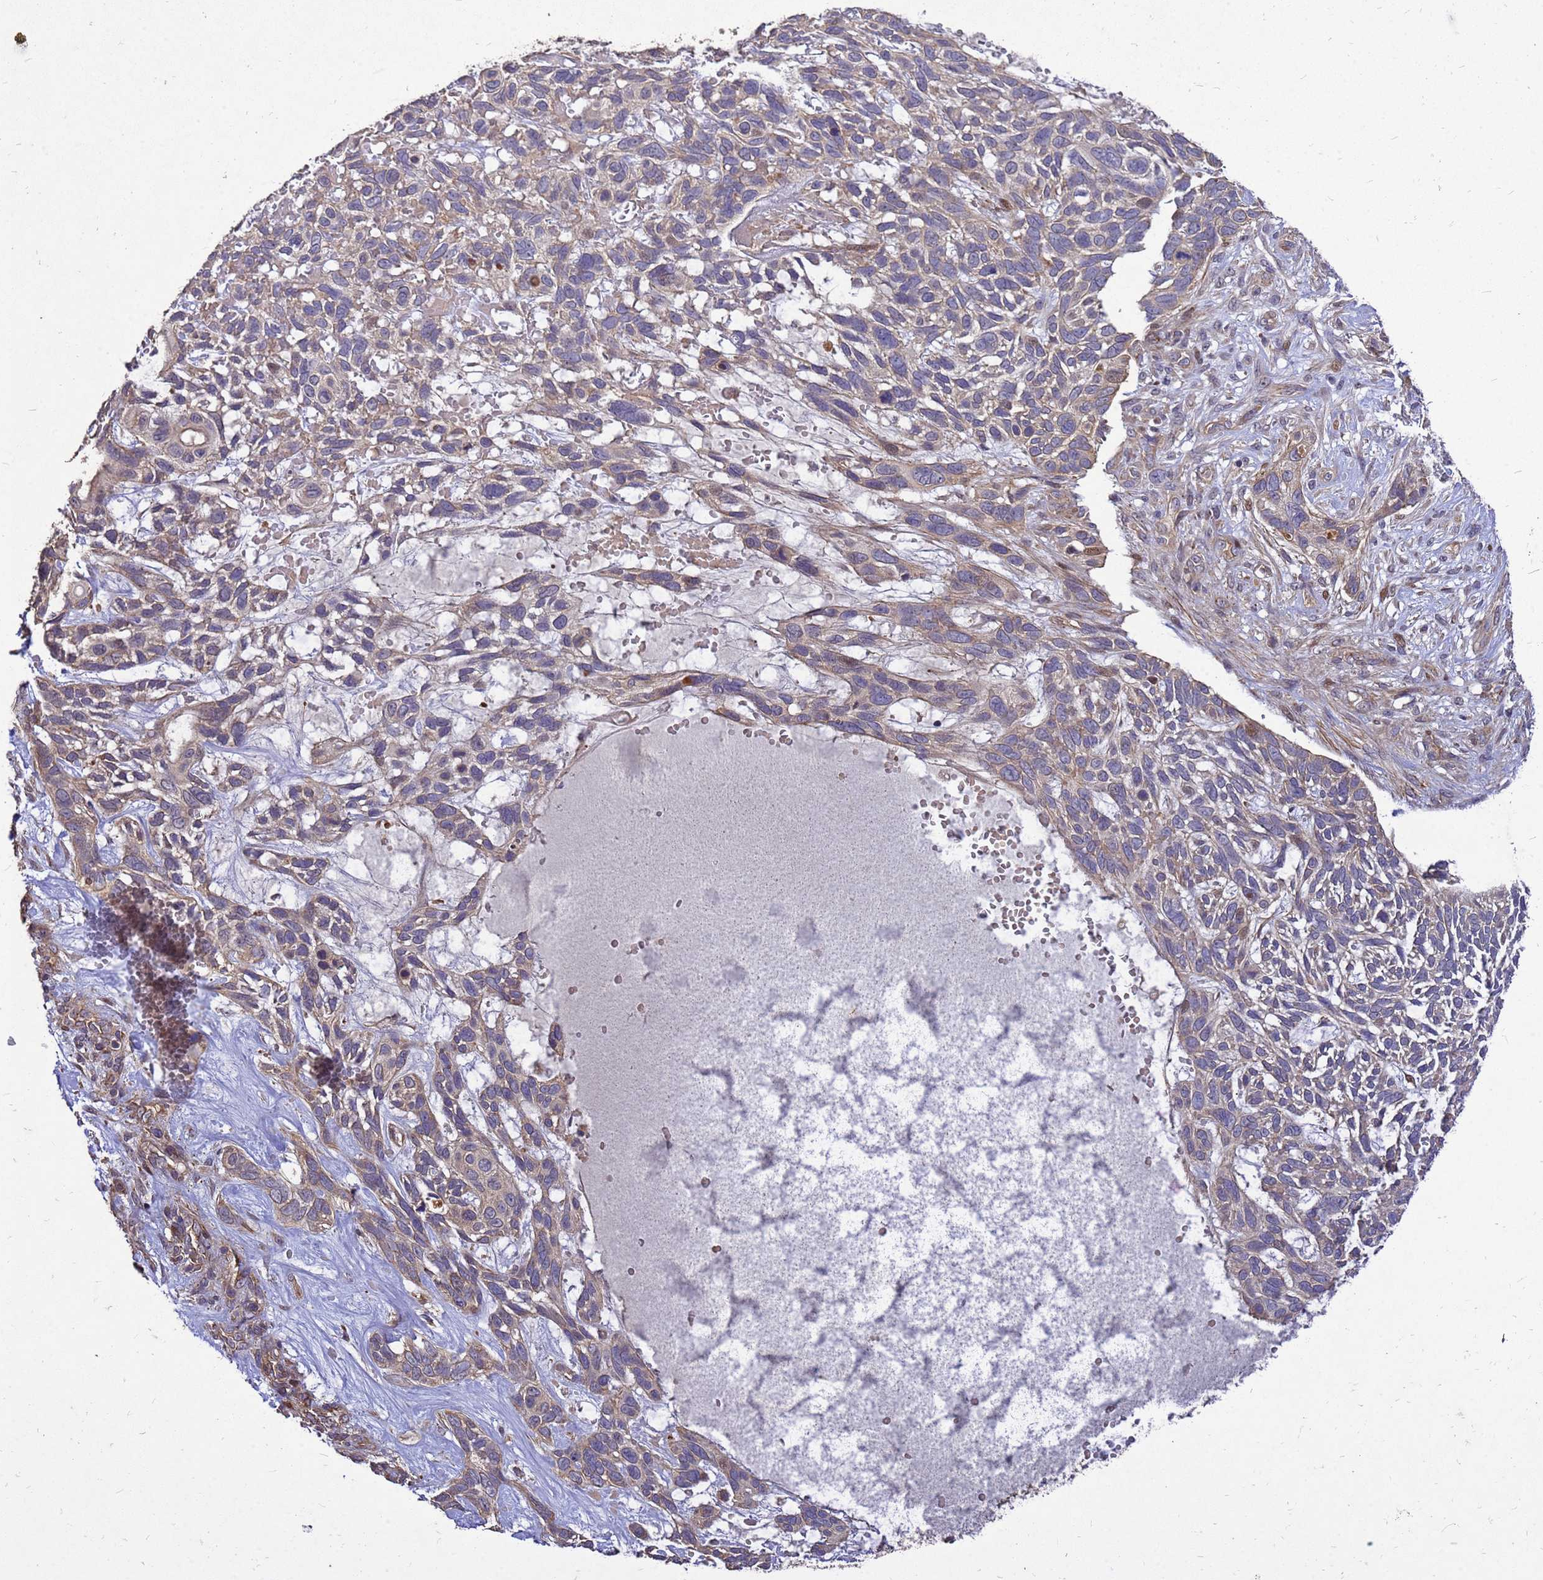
{"staining": {"intensity": "weak", "quantity": "25%-75%", "location": "cytoplasmic/membranous"}, "tissue": "skin cancer", "cell_type": "Tumor cells", "image_type": "cancer", "snomed": [{"axis": "morphology", "description": "Basal cell carcinoma"}, {"axis": "topography", "description": "Skin"}], "caption": "Brown immunohistochemical staining in human basal cell carcinoma (skin) displays weak cytoplasmic/membranous staining in about 25%-75% of tumor cells.", "gene": "RSPRY1", "patient": {"sex": "male", "age": 88}}